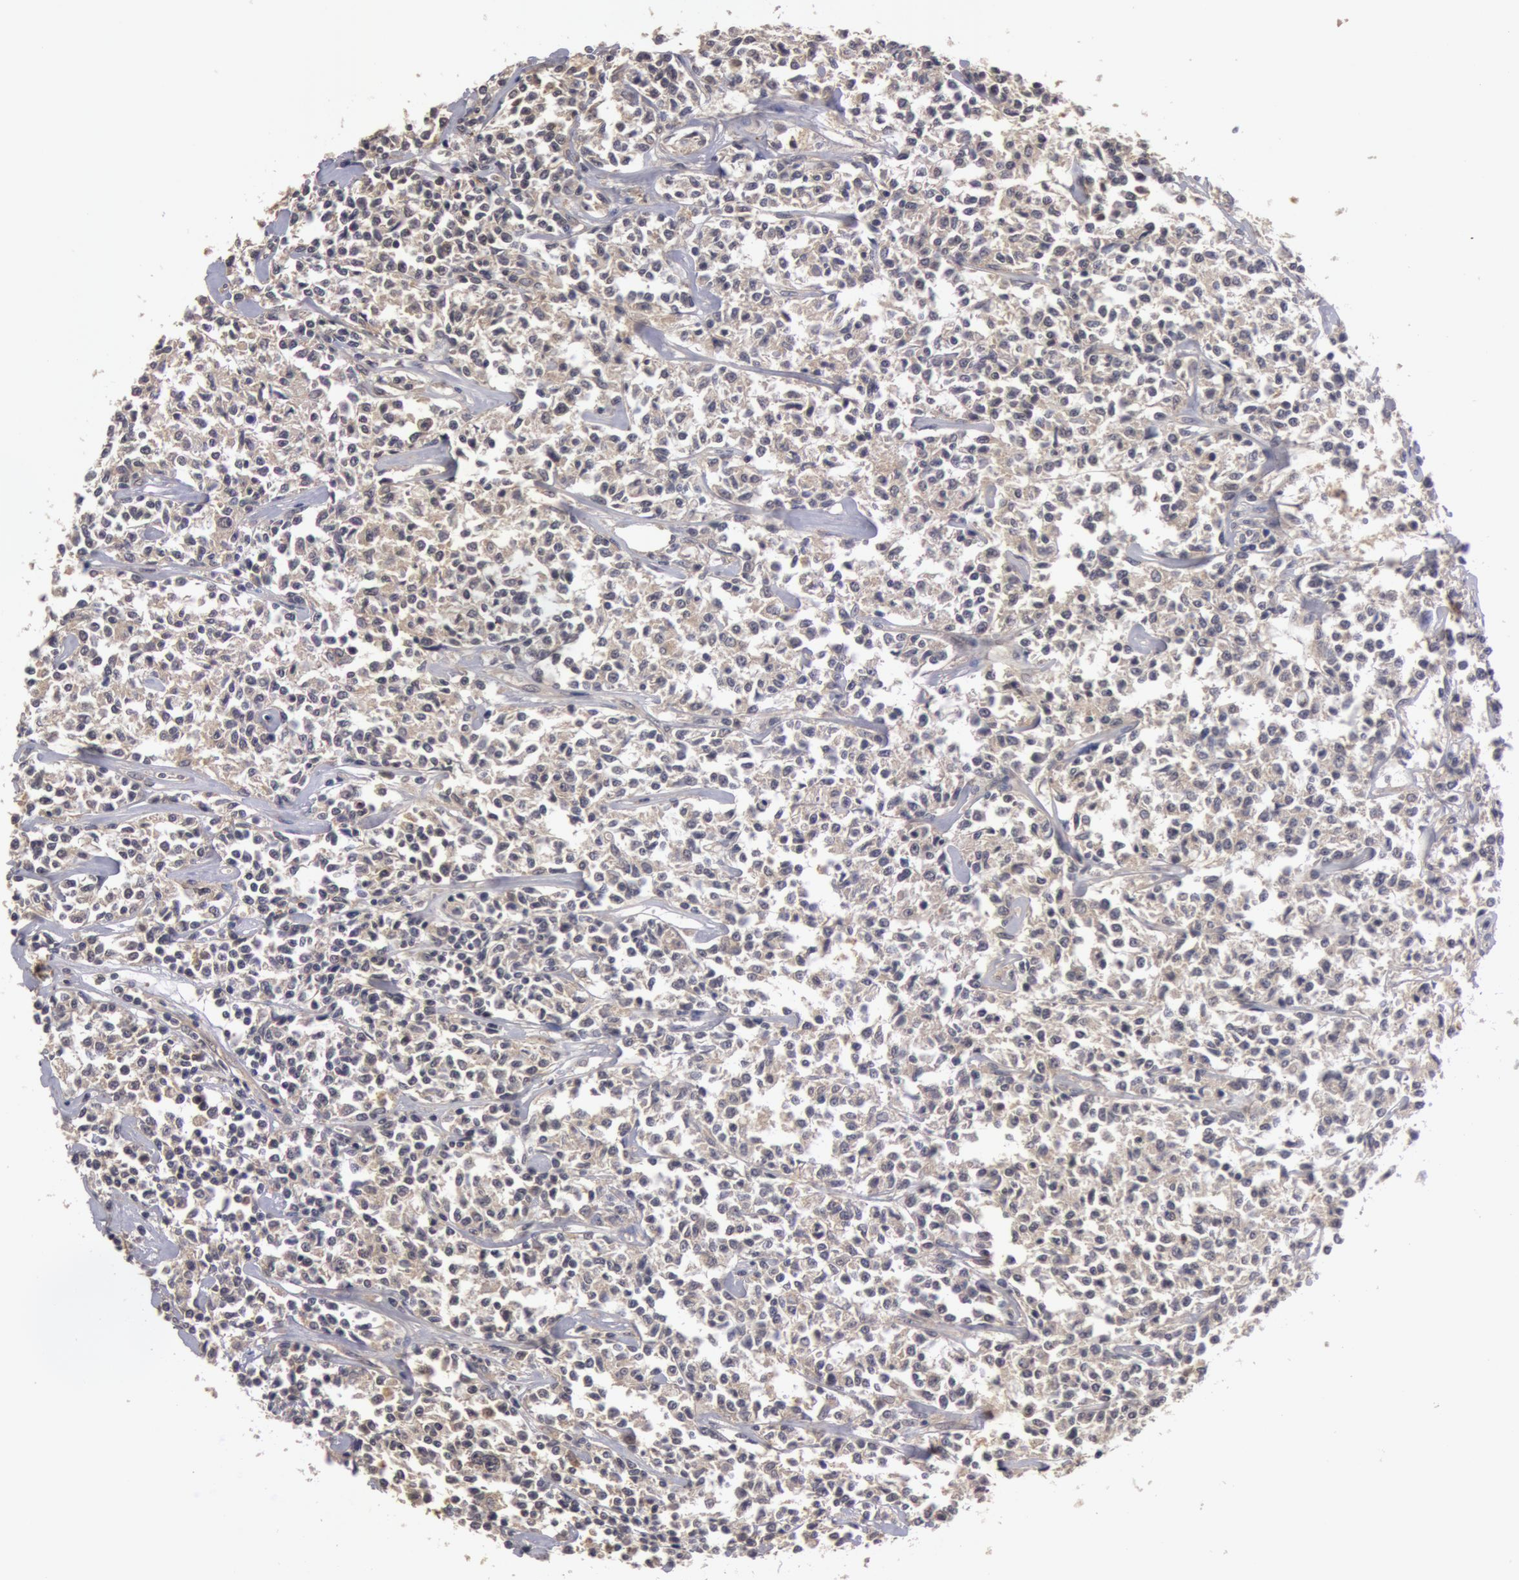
{"staining": {"intensity": "weak", "quantity": ">75%", "location": "cytoplasmic/membranous"}, "tissue": "lymphoma", "cell_type": "Tumor cells", "image_type": "cancer", "snomed": [{"axis": "morphology", "description": "Malignant lymphoma, non-Hodgkin's type, Low grade"}, {"axis": "topography", "description": "Small intestine"}], "caption": "About >75% of tumor cells in human malignant lymphoma, non-Hodgkin's type (low-grade) show weak cytoplasmic/membranous protein expression as visualized by brown immunohistochemical staining.", "gene": "BCHE", "patient": {"sex": "female", "age": 59}}